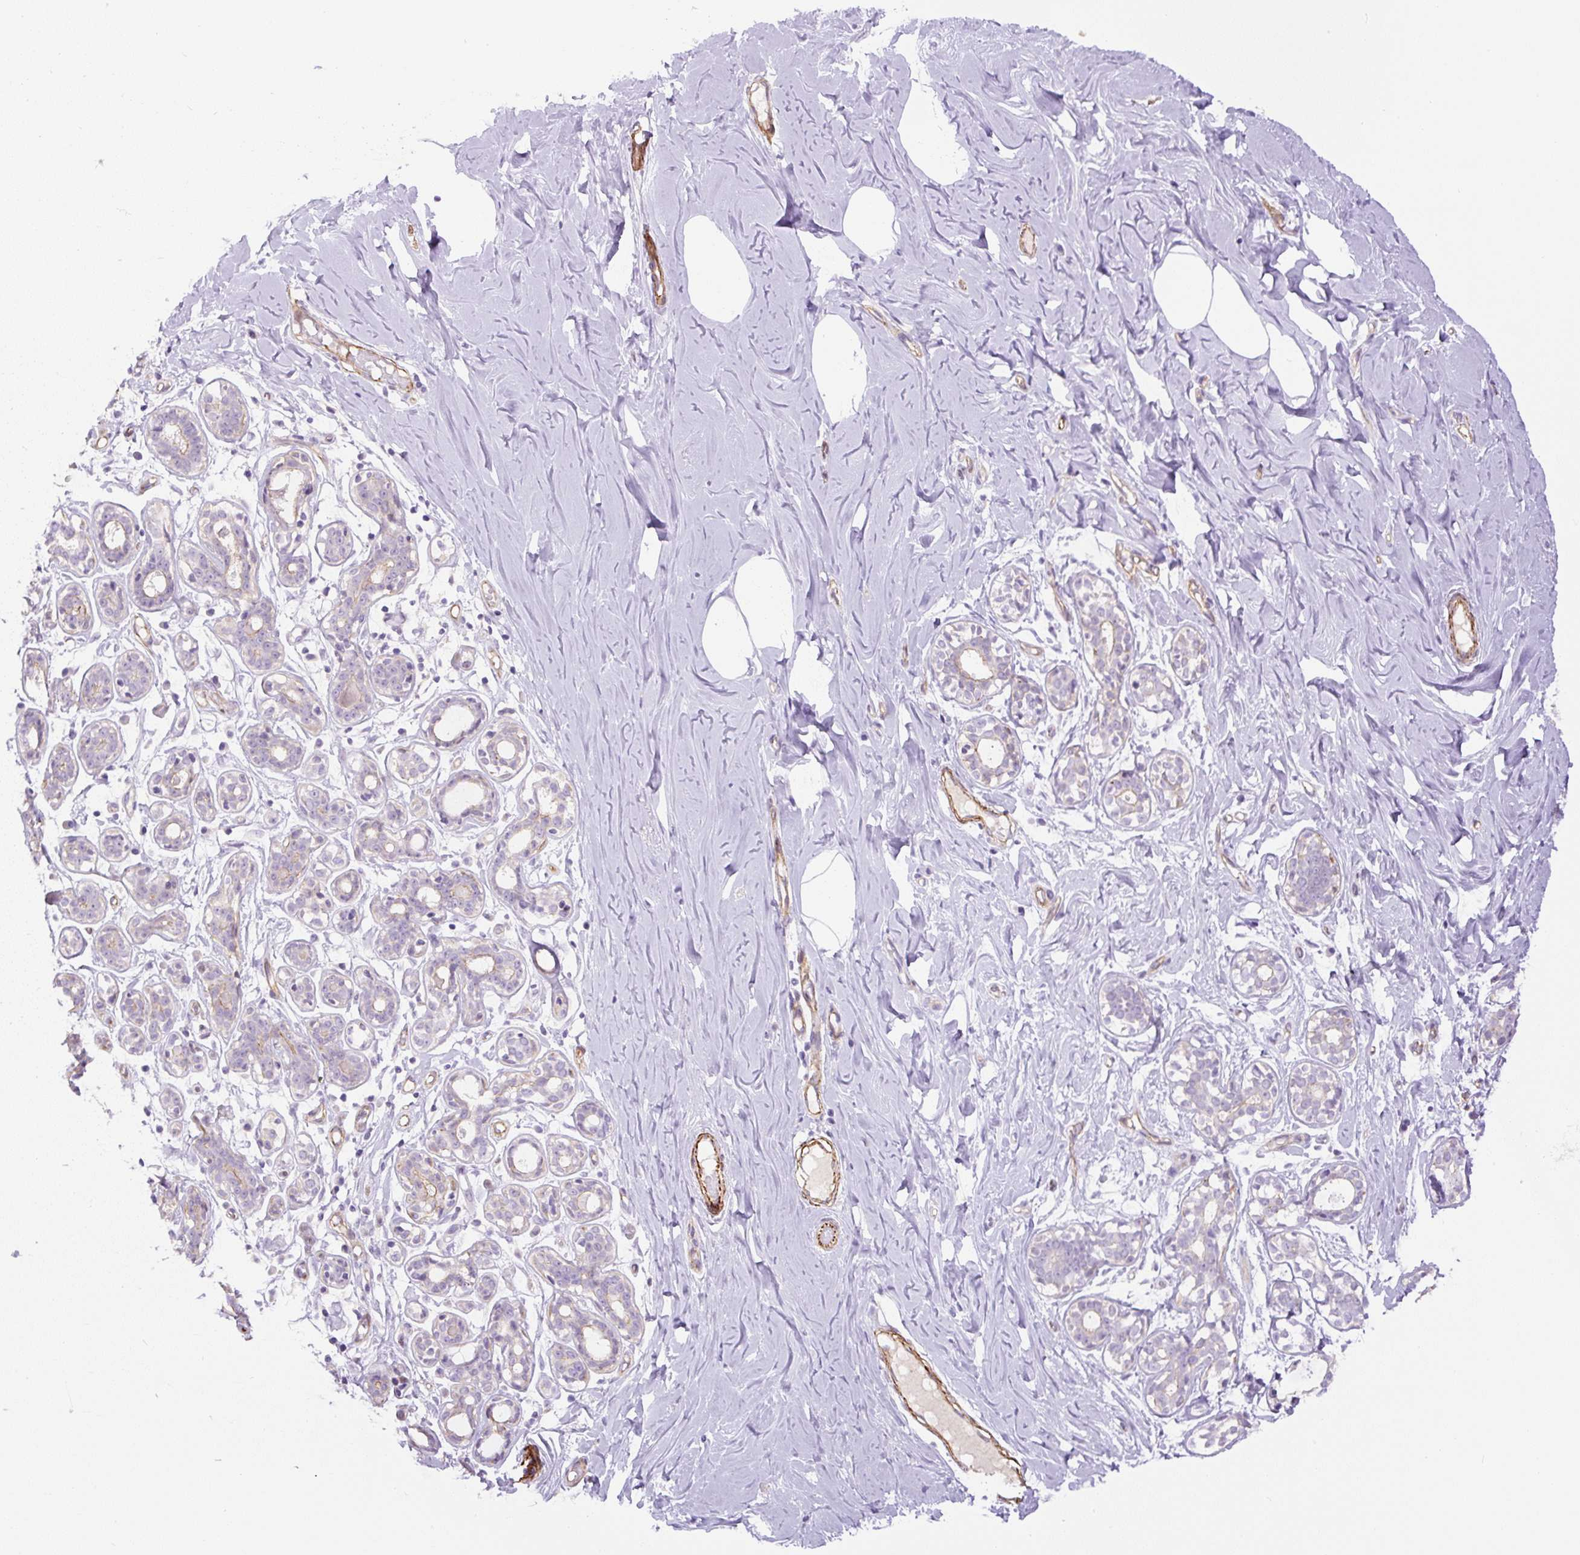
{"staining": {"intensity": "negative", "quantity": "none", "location": "none"}, "tissue": "breast", "cell_type": "Adipocytes", "image_type": "normal", "snomed": [{"axis": "morphology", "description": "Normal tissue, NOS"}, {"axis": "topography", "description": "Breast"}], "caption": "Immunohistochemistry (IHC) of benign human breast demonstrates no staining in adipocytes.", "gene": "B3GALT5", "patient": {"sex": "female", "age": 27}}